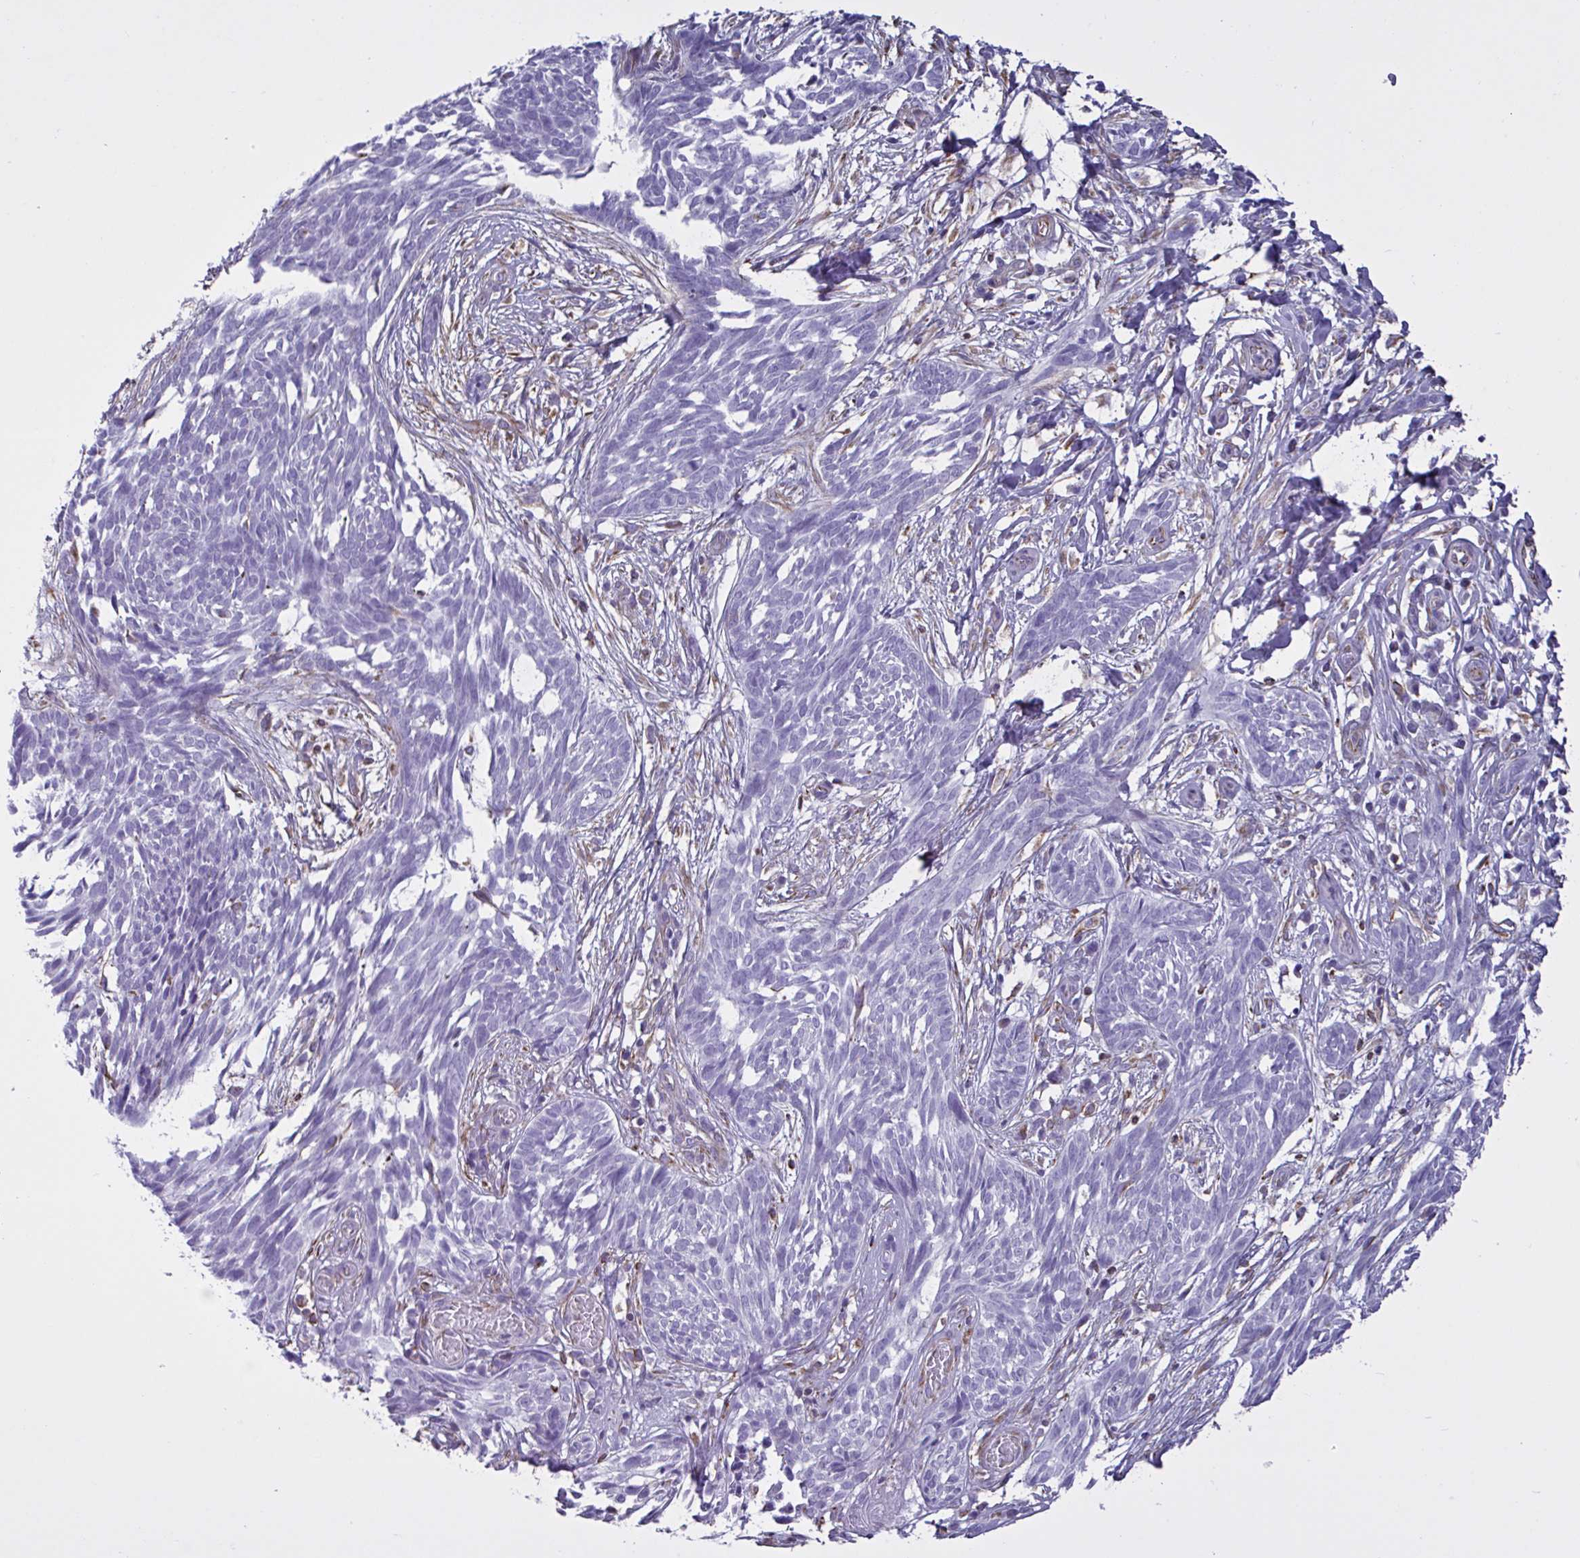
{"staining": {"intensity": "negative", "quantity": "none", "location": "none"}, "tissue": "skin cancer", "cell_type": "Tumor cells", "image_type": "cancer", "snomed": [{"axis": "morphology", "description": "Basal cell carcinoma"}, {"axis": "topography", "description": "Skin"}, {"axis": "topography", "description": "Skin, foot"}], "caption": "Skin cancer stained for a protein using IHC displays no staining tumor cells.", "gene": "TMEM86B", "patient": {"sex": "female", "age": 86}}